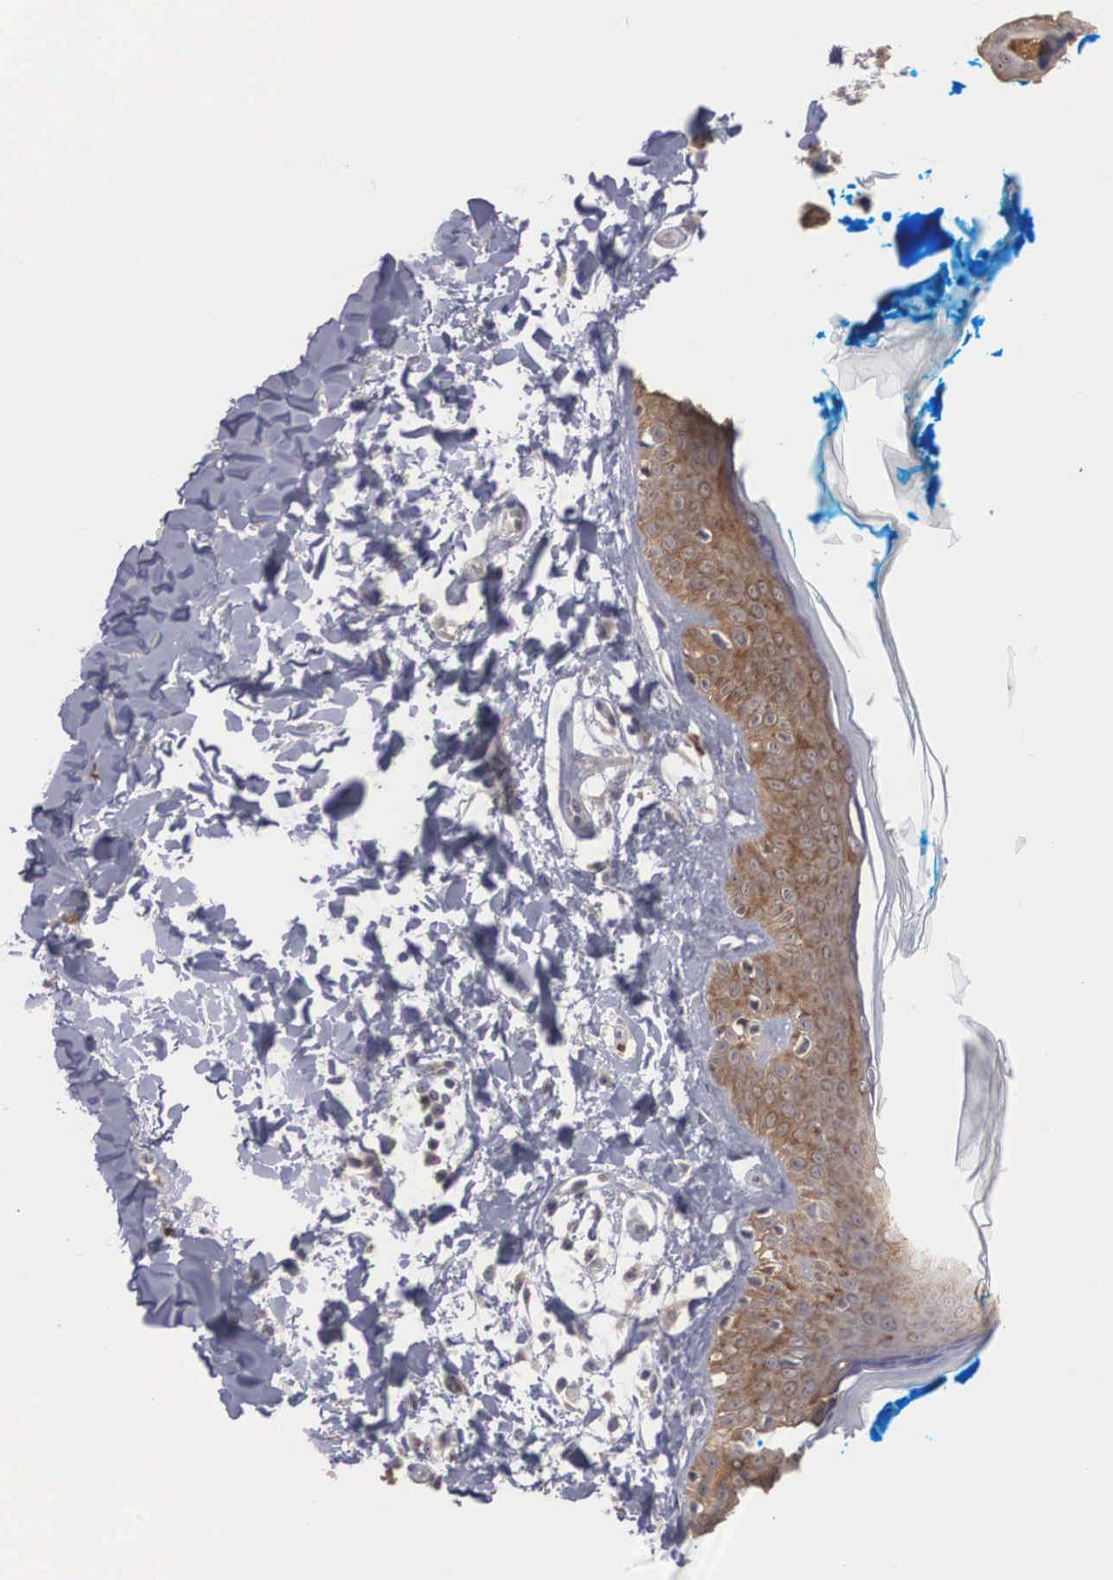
{"staining": {"intensity": "moderate", "quantity": ">75%", "location": "cytoplasmic/membranous"}, "tissue": "skin", "cell_type": "Keratinocytes", "image_type": "normal", "snomed": [{"axis": "morphology", "description": "Normal tissue, NOS"}, {"axis": "topography", "description": "Skin"}], "caption": "Immunohistochemistry (IHC) micrograph of unremarkable skin: human skin stained using immunohistochemistry (IHC) reveals medium levels of moderate protein expression localized specifically in the cytoplasmic/membranous of keratinocytes, appearing as a cytoplasmic/membranous brown color.", "gene": "AMN", "patient": {"sex": "female", "age": 56}}